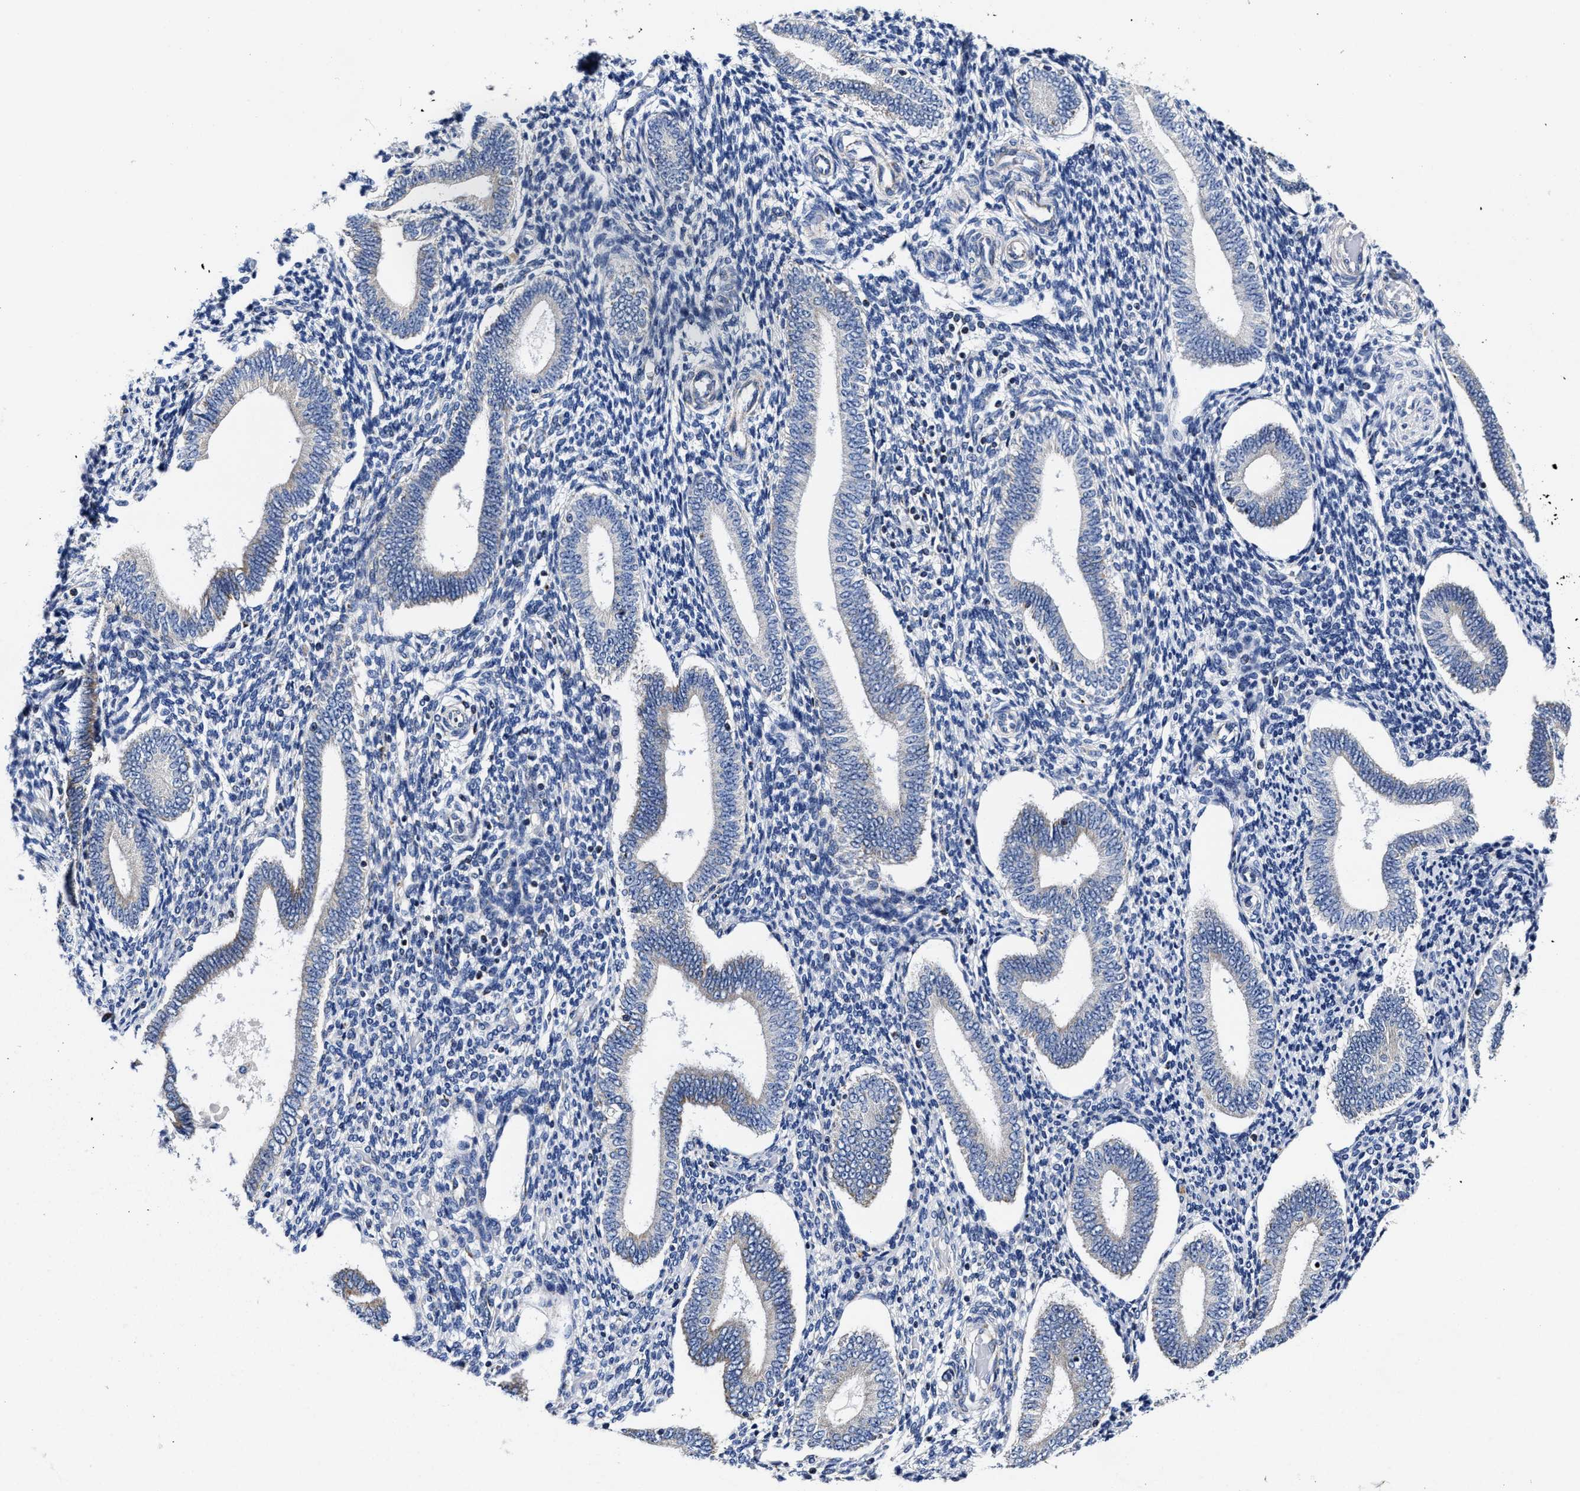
{"staining": {"intensity": "negative", "quantity": "none", "location": "none"}, "tissue": "endometrium", "cell_type": "Cells in endometrial stroma", "image_type": "normal", "snomed": [{"axis": "morphology", "description": "Normal tissue, NOS"}, {"axis": "topography", "description": "Endometrium"}], "caption": "This is an immunohistochemistry histopathology image of normal human endometrium. There is no positivity in cells in endometrial stroma.", "gene": "HINT2", "patient": {"sex": "female", "age": 42}}